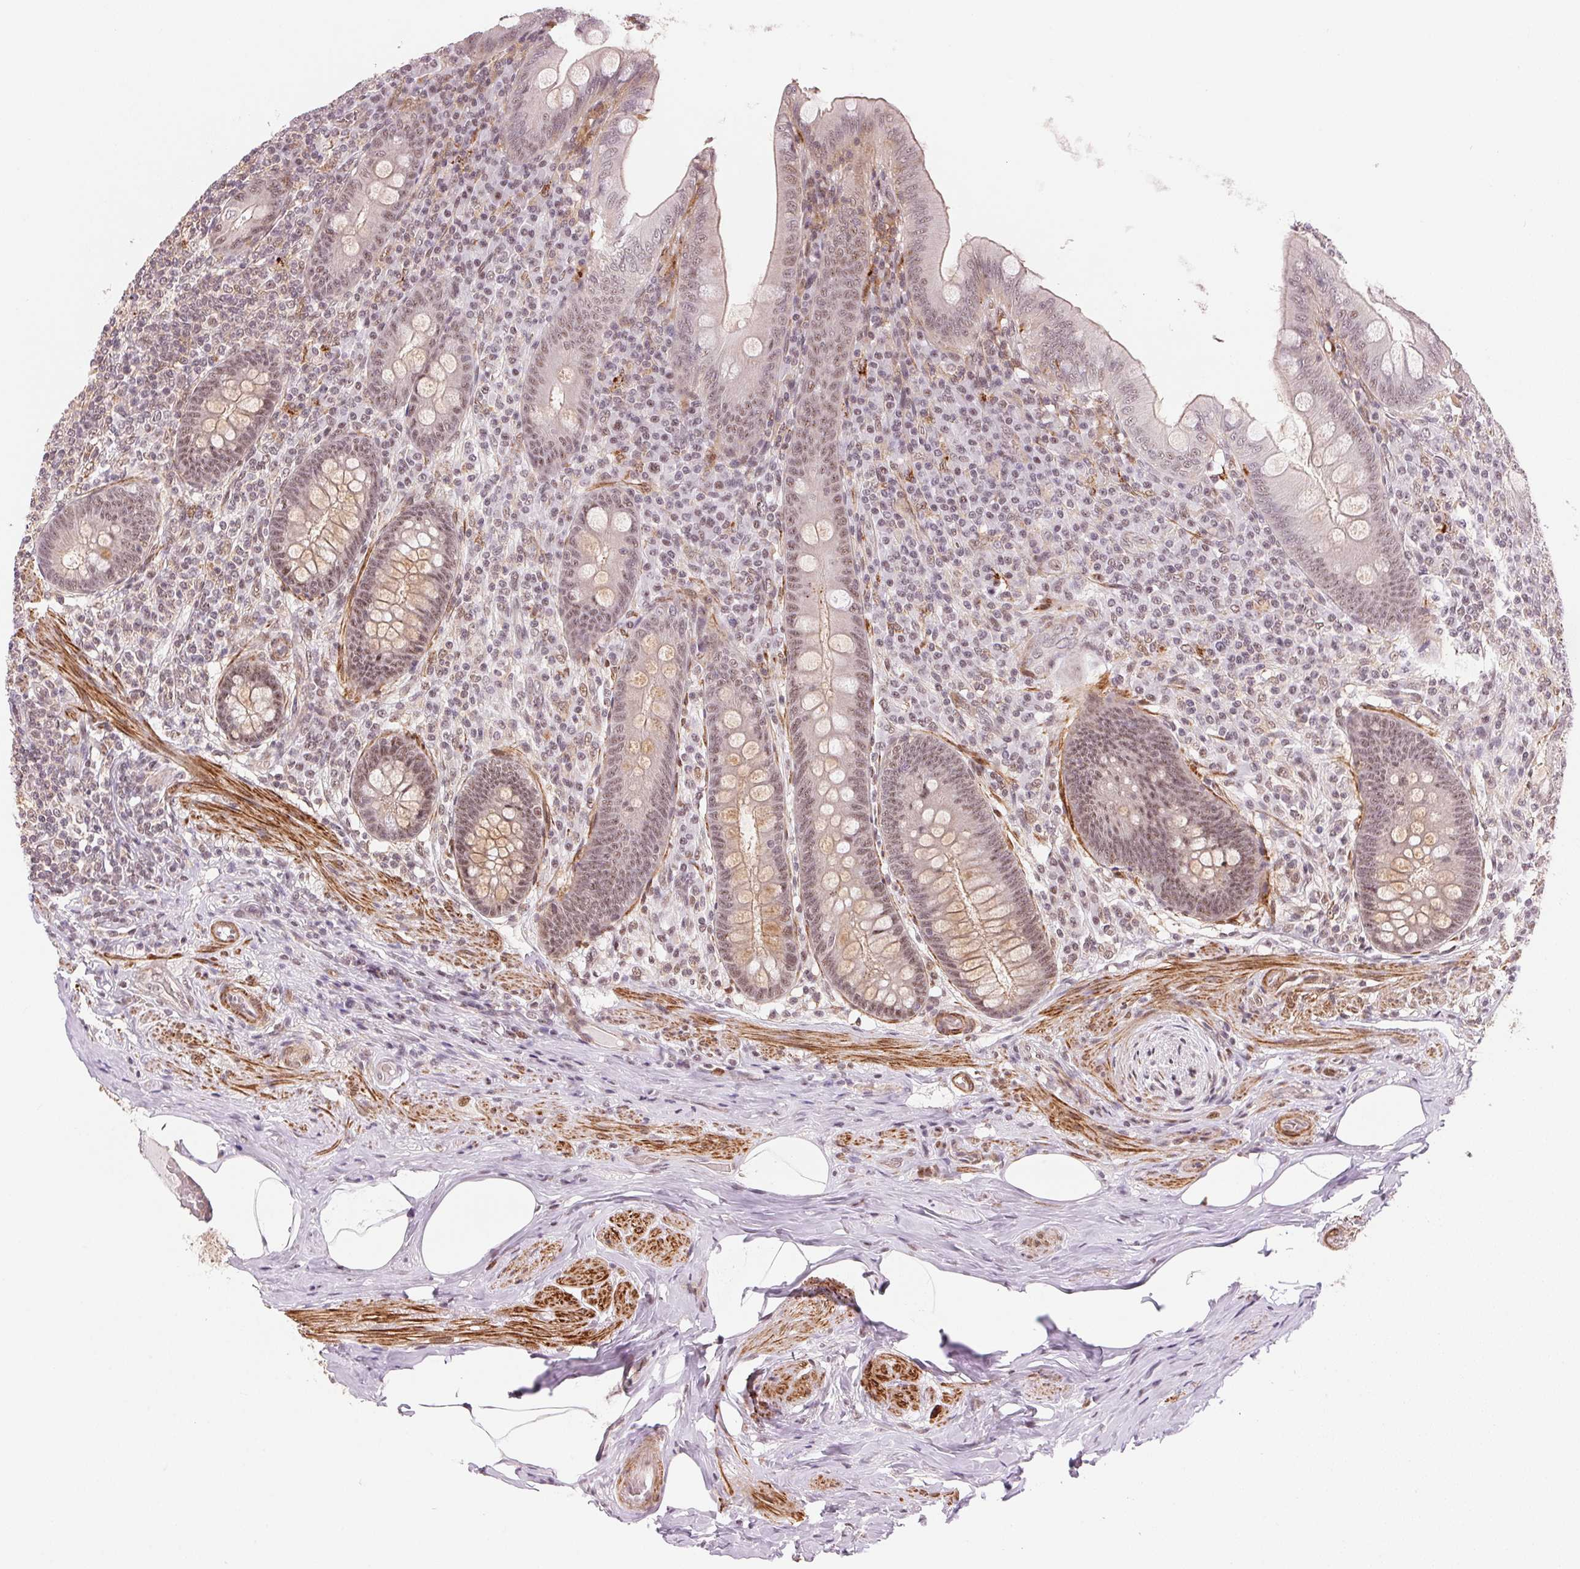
{"staining": {"intensity": "weak", "quantity": ">75%", "location": "cytoplasmic/membranous,nuclear"}, "tissue": "appendix", "cell_type": "Glandular cells", "image_type": "normal", "snomed": [{"axis": "morphology", "description": "Normal tissue, NOS"}, {"axis": "topography", "description": "Appendix"}], "caption": "Normal appendix displays weak cytoplasmic/membranous,nuclear positivity in about >75% of glandular cells, visualized by immunohistochemistry.", "gene": "HNRNPDL", "patient": {"sex": "male", "age": 71}}